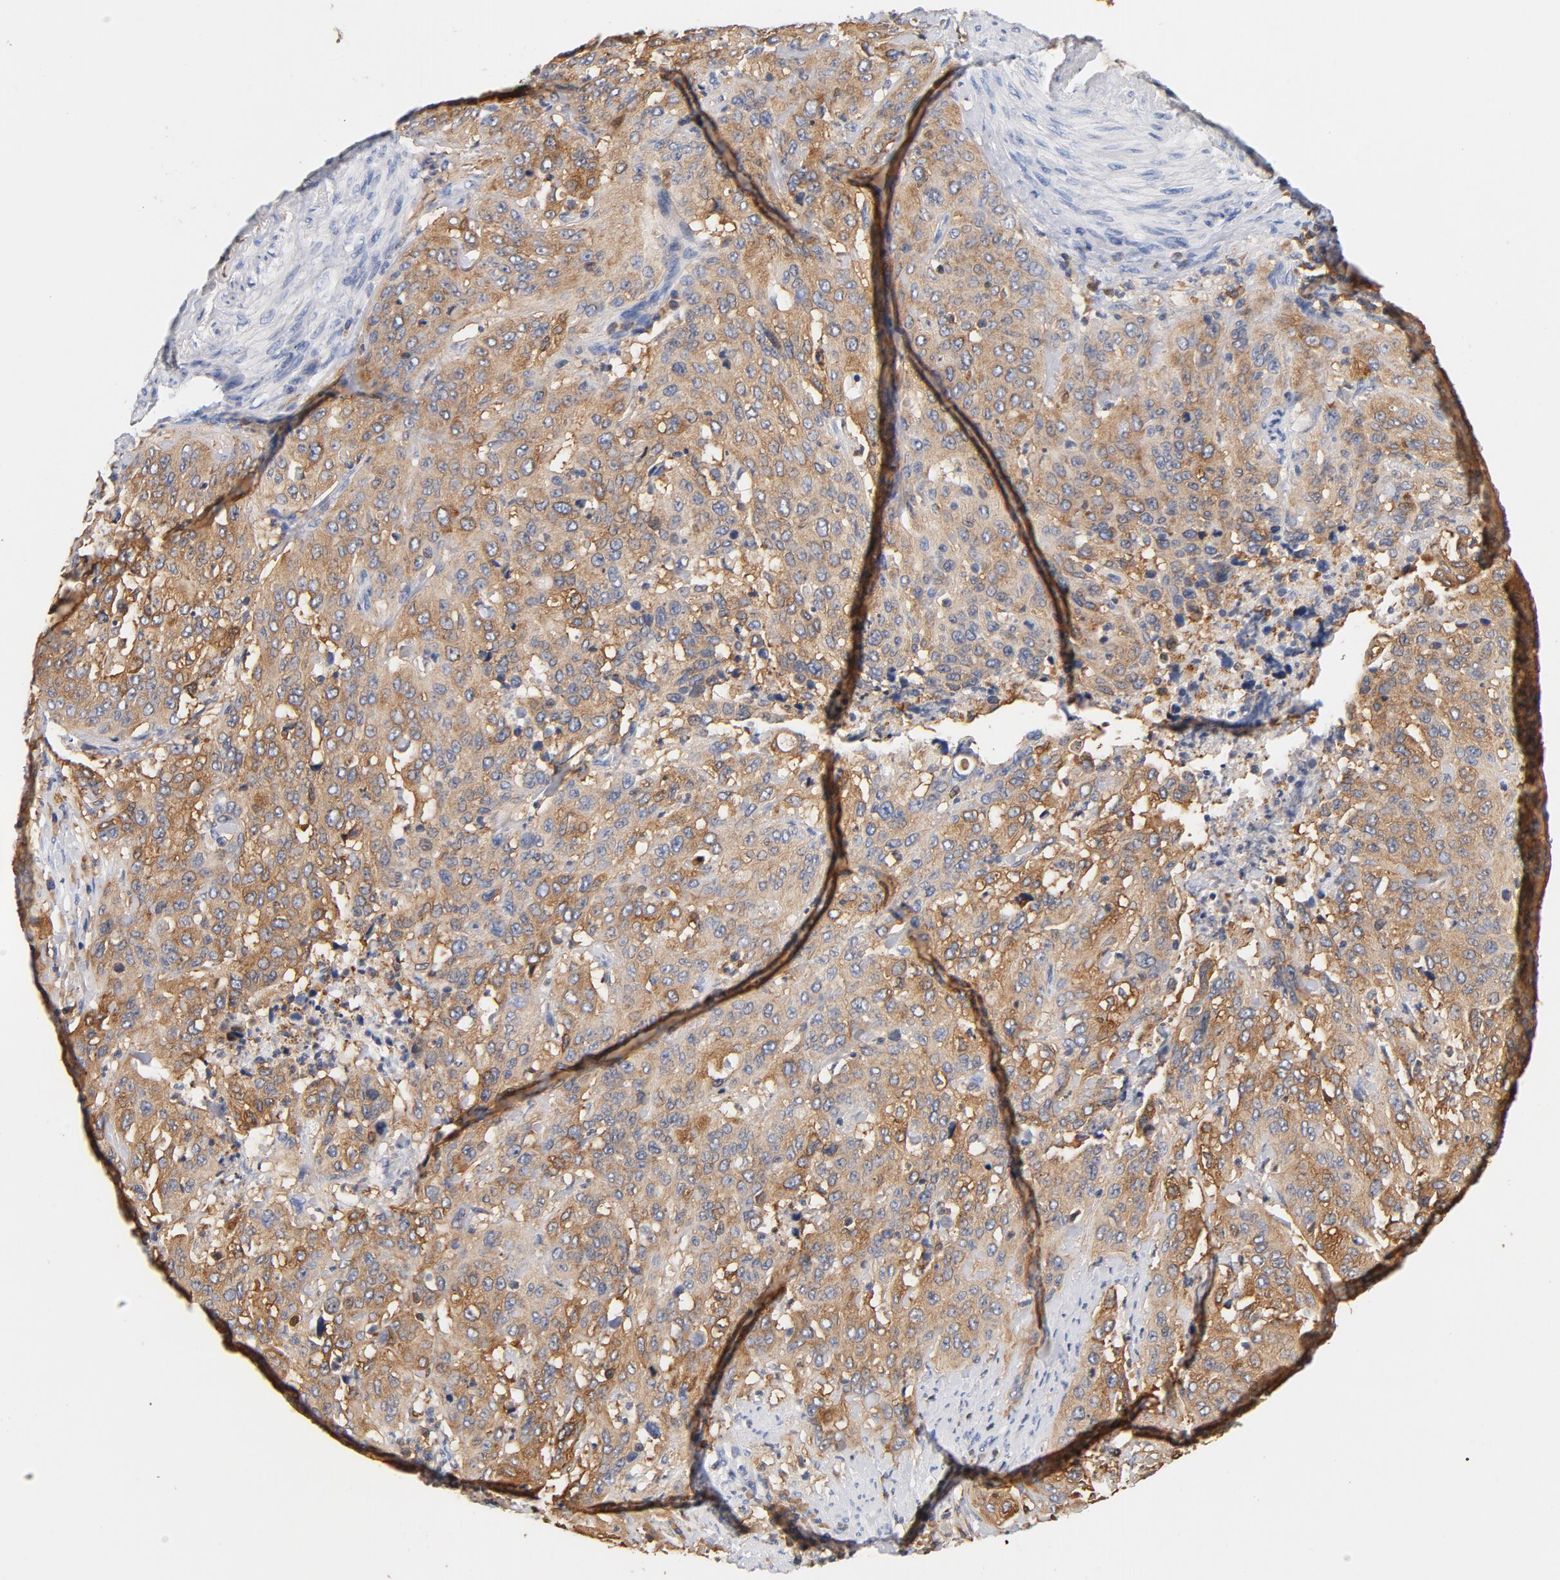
{"staining": {"intensity": "weak", "quantity": ">75%", "location": "cytoplasmic/membranous"}, "tissue": "cervical cancer", "cell_type": "Tumor cells", "image_type": "cancer", "snomed": [{"axis": "morphology", "description": "Squamous cell carcinoma, NOS"}, {"axis": "topography", "description": "Cervix"}], "caption": "Cervical cancer stained with a brown dye exhibits weak cytoplasmic/membranous positive expression in approximately >75% of tumor cells.", "gene": "EZR", "patient": {"sex": "female", "age": 41}}